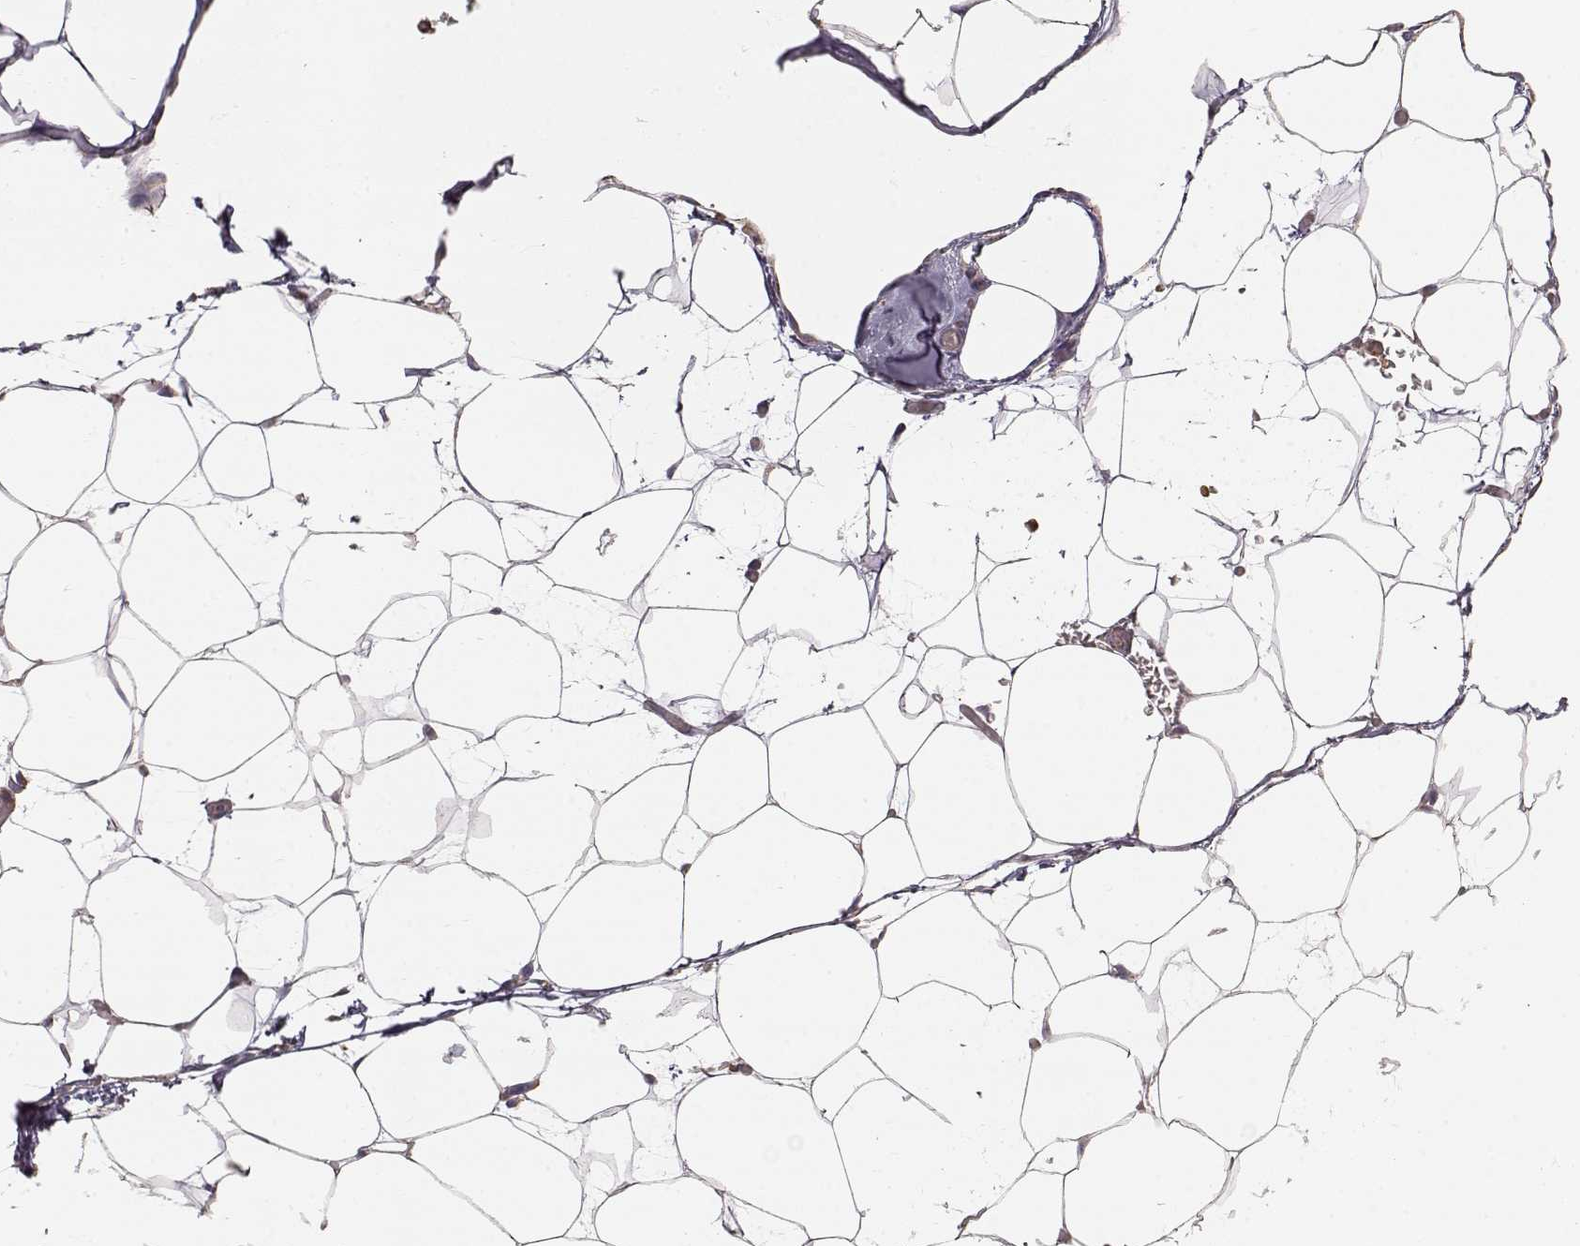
{"staining": {"intensity": "negative", "quantity": "none", "location": "none"}, "tissue": "adipose tissue", "cell_type": "Adipocytes", "image_type": "normal", "snomed": [{"axis": "morphology", "description": "Normal tissue, NOS"}, {"axis": "topography", "description": "Adipose tissue"}], "caption": "Immunohistochemistry (IHC) of benign human adipose tissue reveals no expression in adipocytes.", "gene": "GRAP2", "patient": {"sex": "male", "age": 57}}